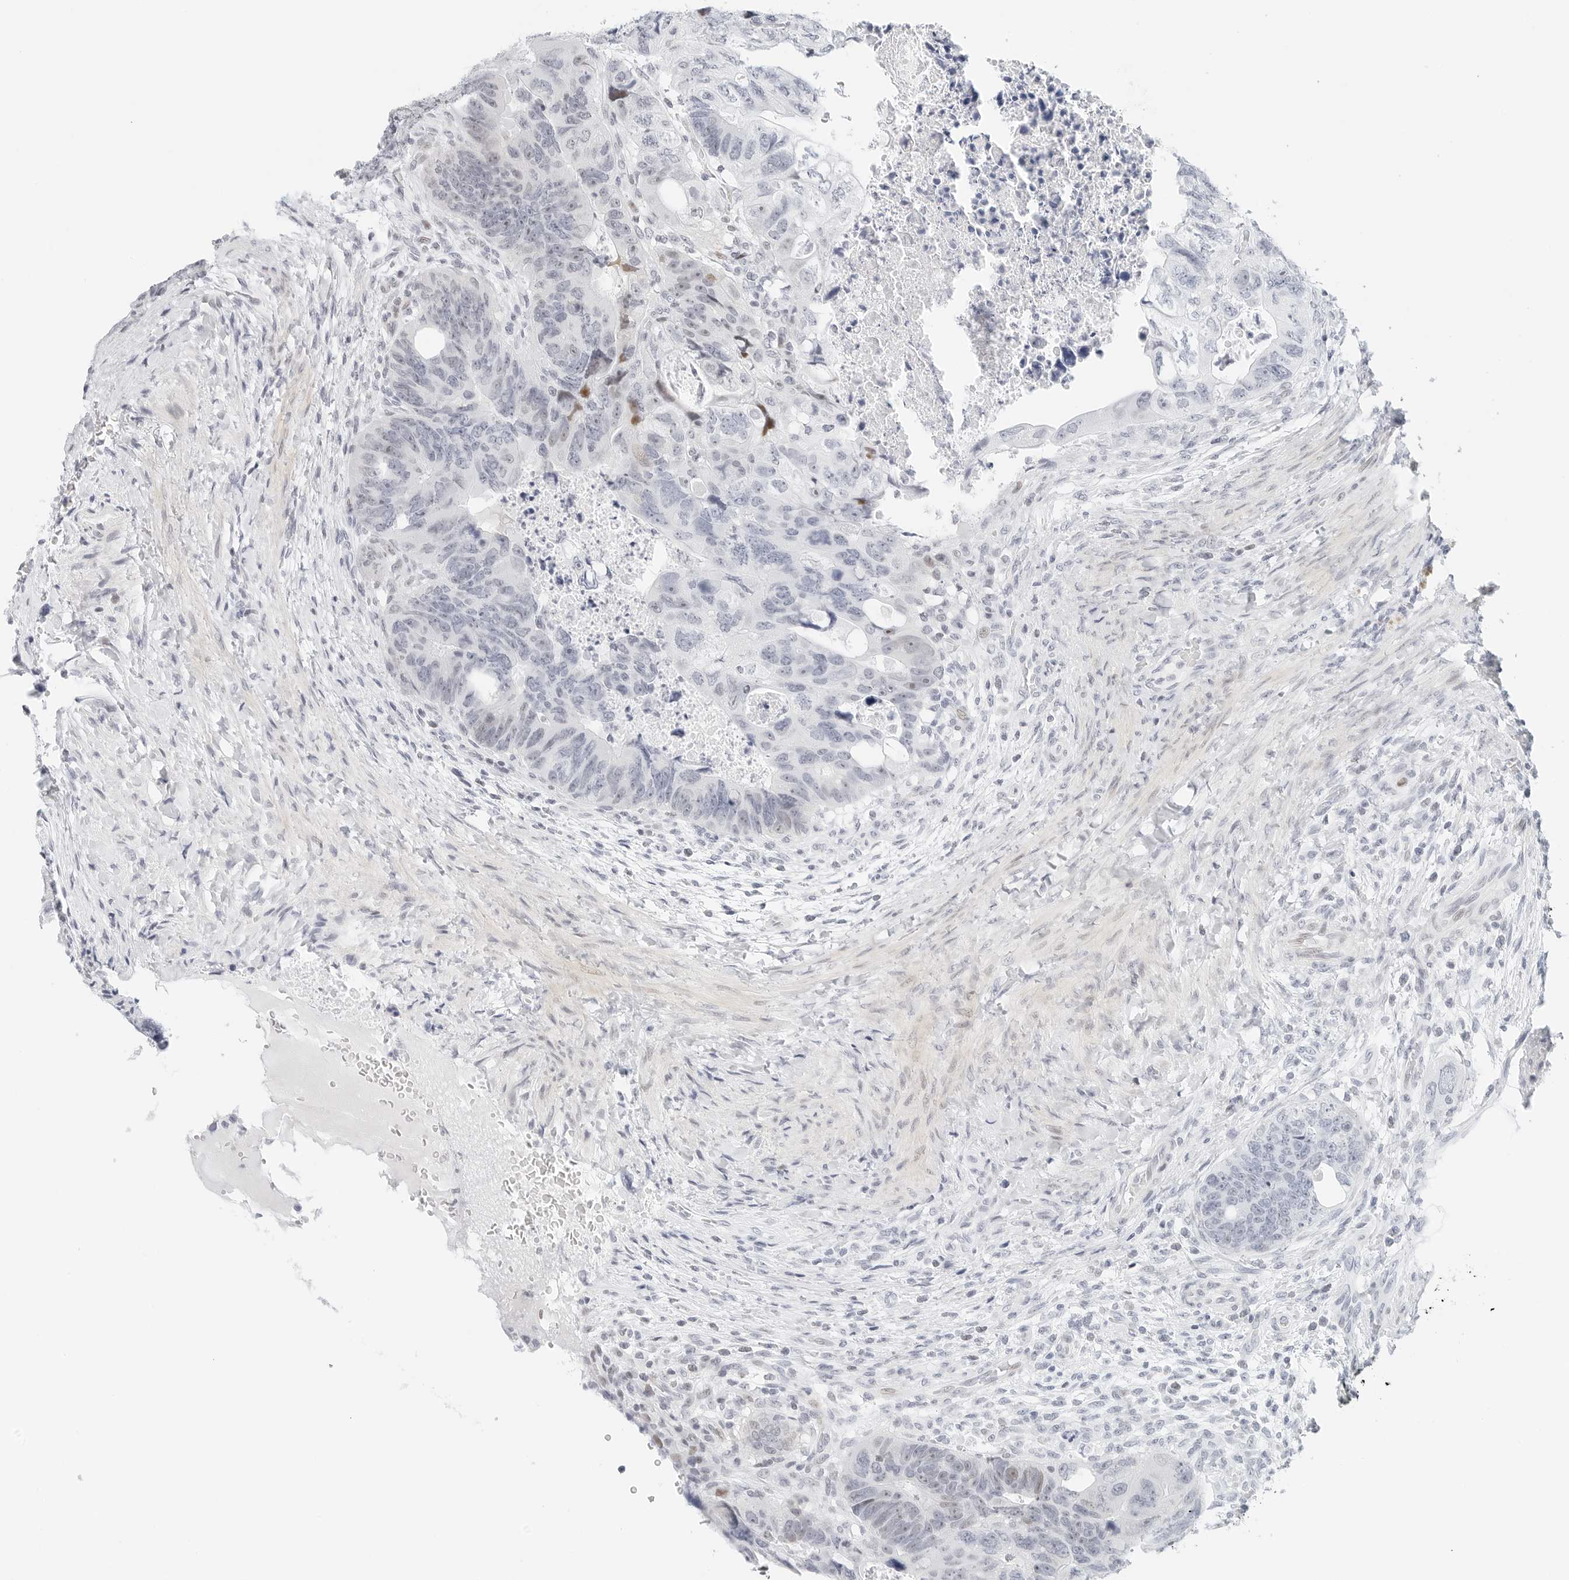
{"staining": {"intensity": "moderate", "quantity": "<25%", "location": "nuclear"}, "tissue": "colorectal cancer", "cell_type": "Tumor cells", "image_type": "cancer", "snomed": [{"axis": "morphology", "description": "Adenocarcinoma, NOS"}, {"axis": "topography", "description": "Rectum"}], "caption": "Tumor cells exhibit low levels of moderate nuclear positivity in about <25% of cells in colorectal cancer.", "gene": "NTMT2", "patient": {"sex": "male", "age": 59}}